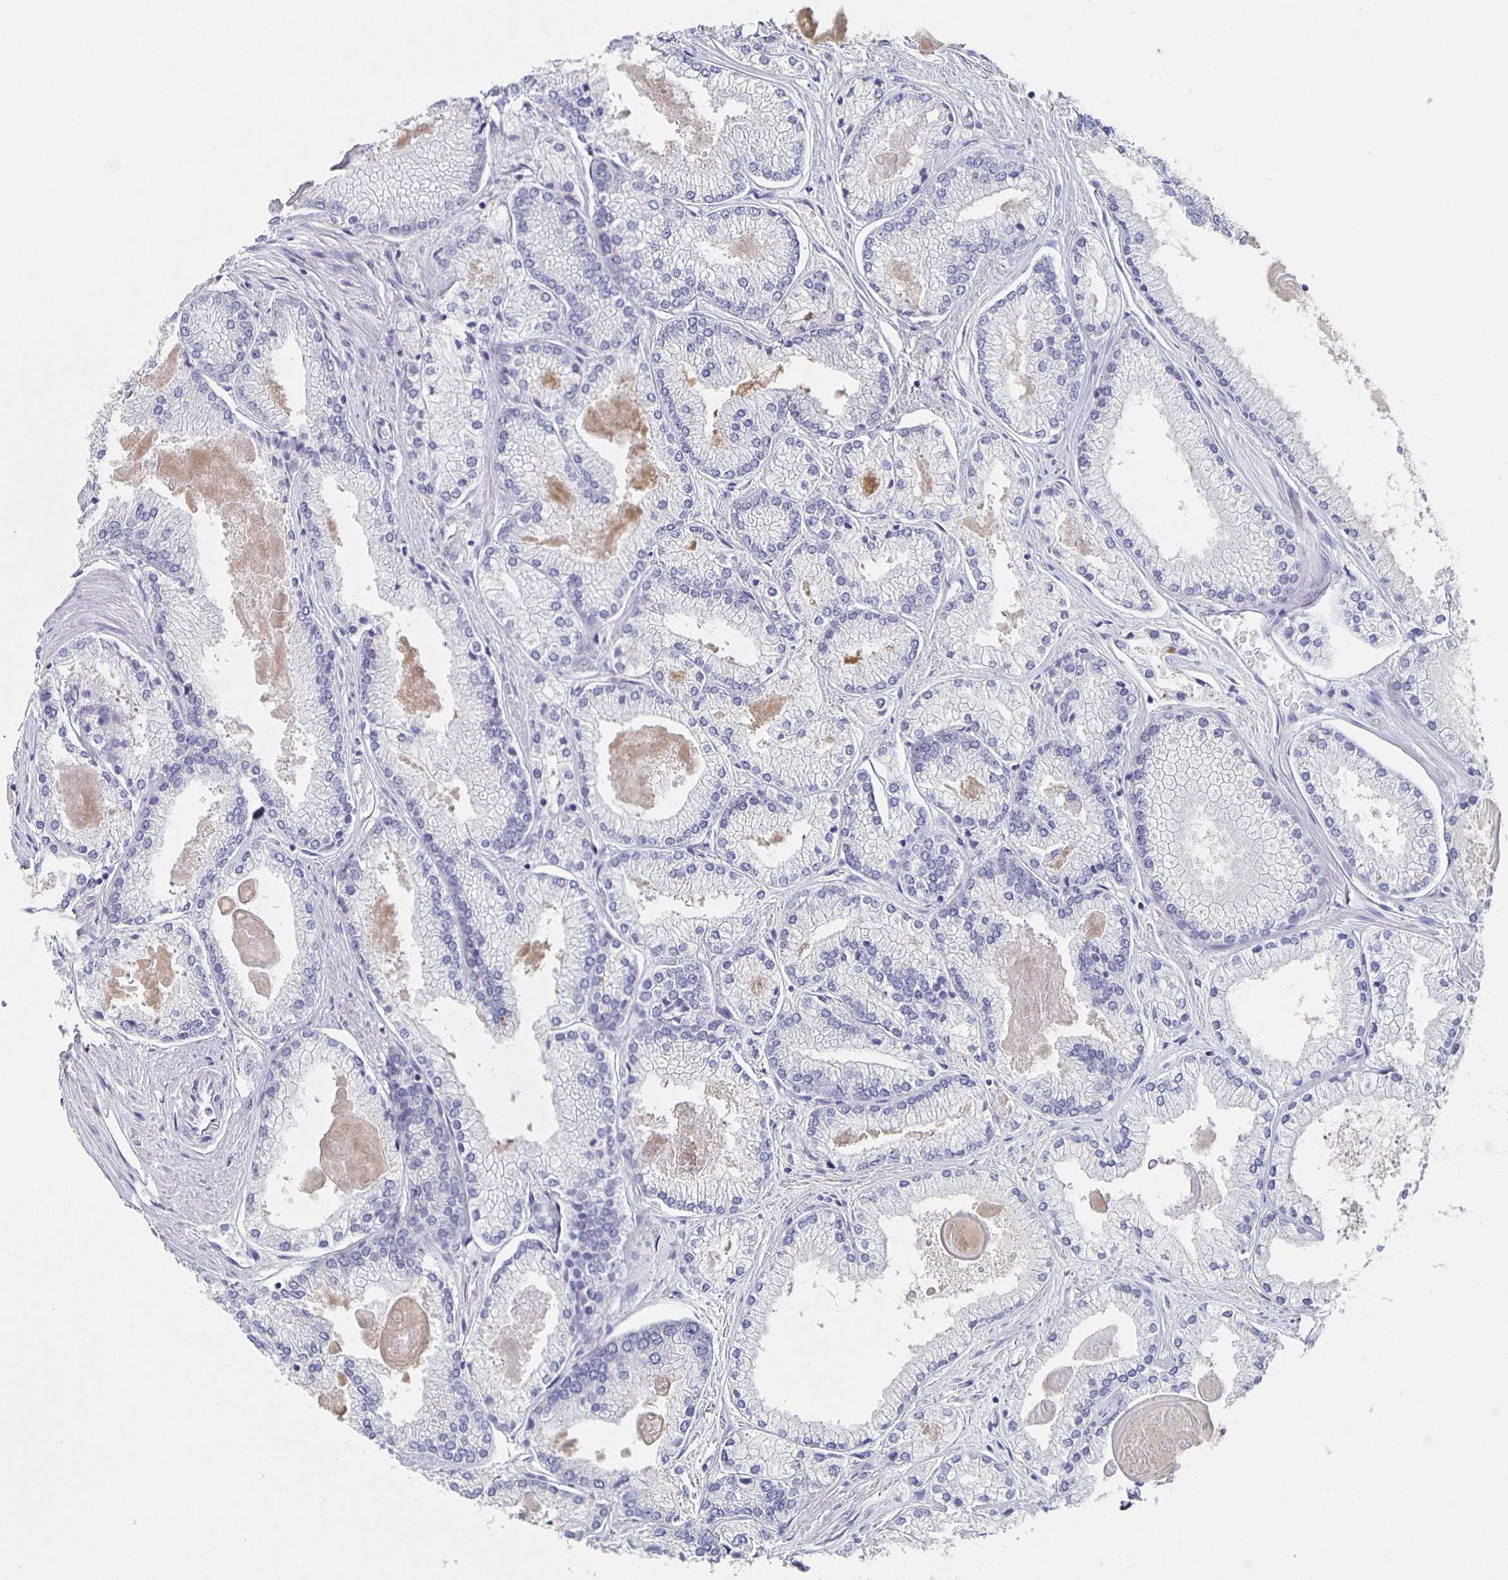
{"staining": {"intensity": "negative", "quantity": "none", "location": "none"}, "tissue": "prostate cancer", "cell_type": "Tumor cells", "image_type": "cancer", "snomed": [{"axis": "morphology", "description": "Adenocarcinoma, High grade"}, {"axis": "topography", "description": "Prostate"}], "caption": "Immunohistochemistry (IHC) of human prostate cancer shows no staining in tumor cells.", "gene": "CACNA2D2", "patient": {"sex": "male", "age": 68}}